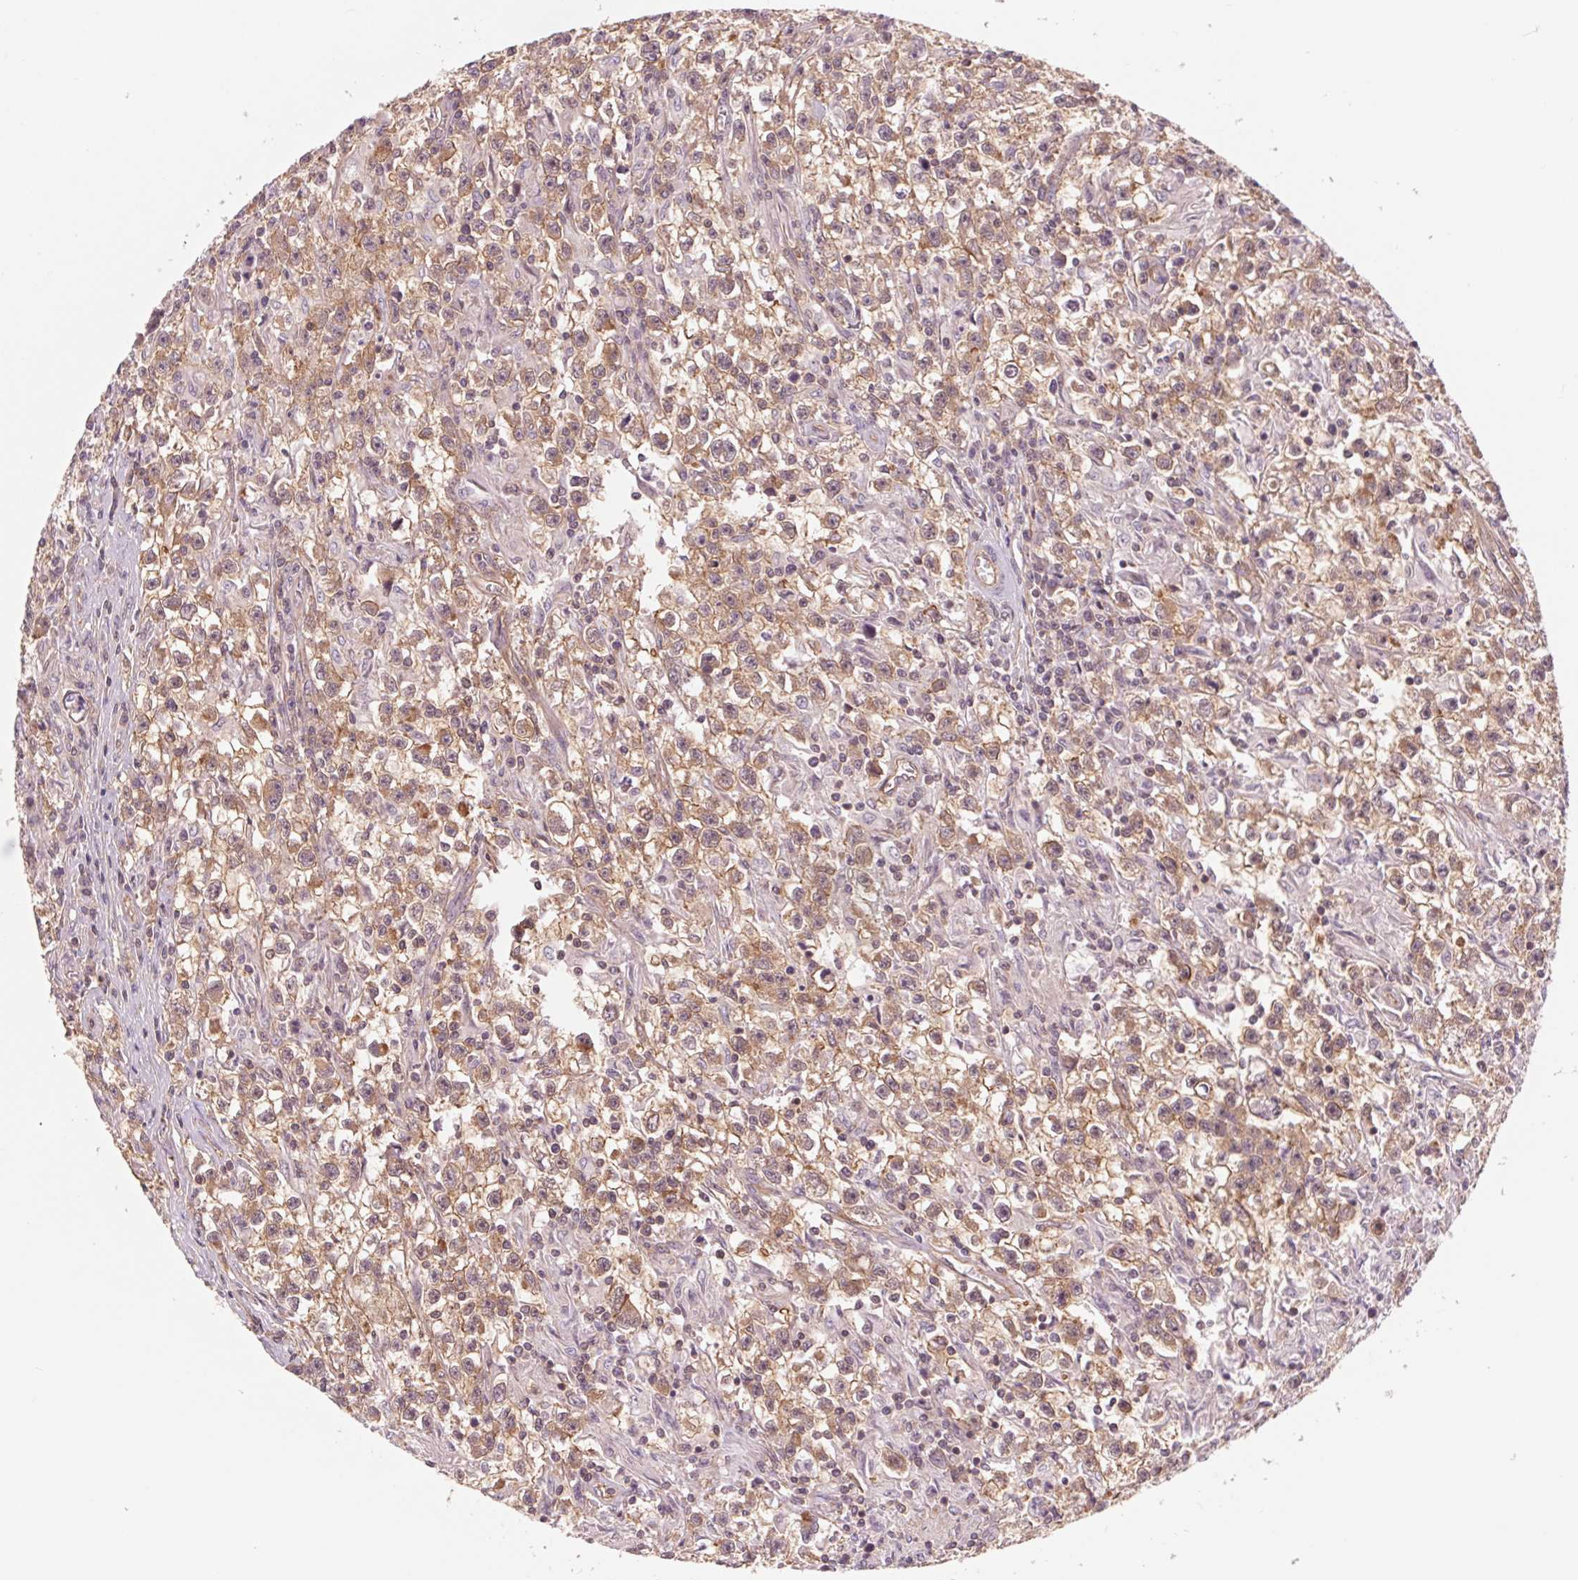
{"staining": {"intensity": "moderate", "quantity": ">75%", "location": "cytoplasmic/membranous"}, "tissue": "testis cancer", "cell_type": "Tumor cells", "image_type": "cancer", "snomed": [{"axis": "morphology", "description": "Seminoma, NOS"}, {"axis": "topography", "description": "Testis"}], "caption": "Protein staining exhibits moderate cytoplasmic/membranous positivity in about >75% of tumor cells in testis cancer. Nuclei are stained in blue.", "gene": "SH3RF2", "patient": {"sex": "male", "age": 31}}